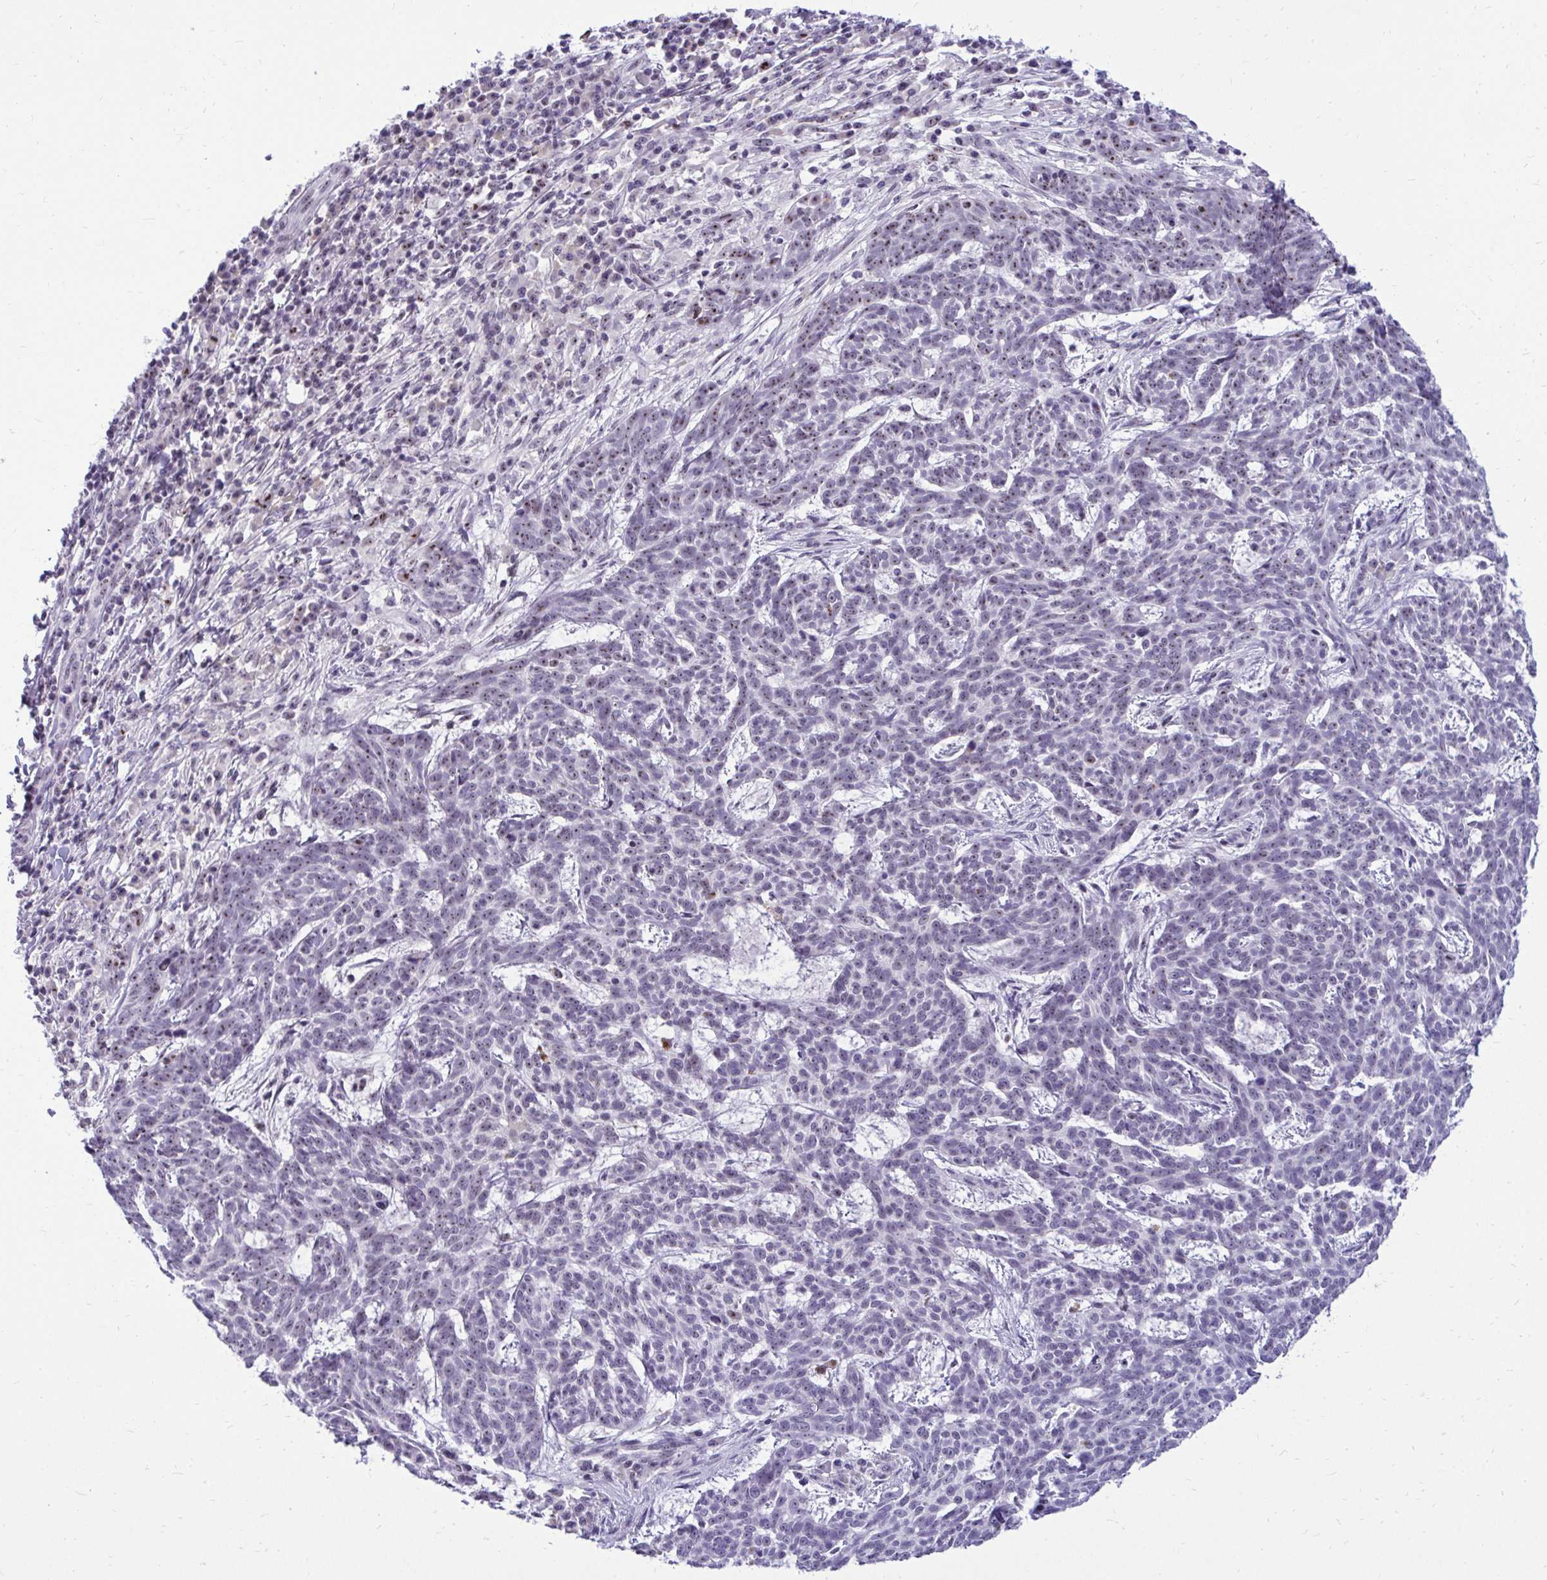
{"staining": {"intensity": "negative", "quantity": "none", "location": "none"}, "tissue": "skin cancer", "cell_type": "Tumor cells", "image_type": "cancer", "snomed": [{"axis": "morphology", "description": "Basal cell carcinoma"}, {"axis": "topography", "description": "Skin"}], "caption": "There is no significant expression in tumor cells of basal cell carcinoma (skin). (Stains: DAB (3,3'-diaminobenzidine) immunohistochemistry with hematoxylin counter stain, Microscopy: brightfield microscopy at high magnification).", "gene": "NIFK", "patient": {"sex": "female", "age": 93}}